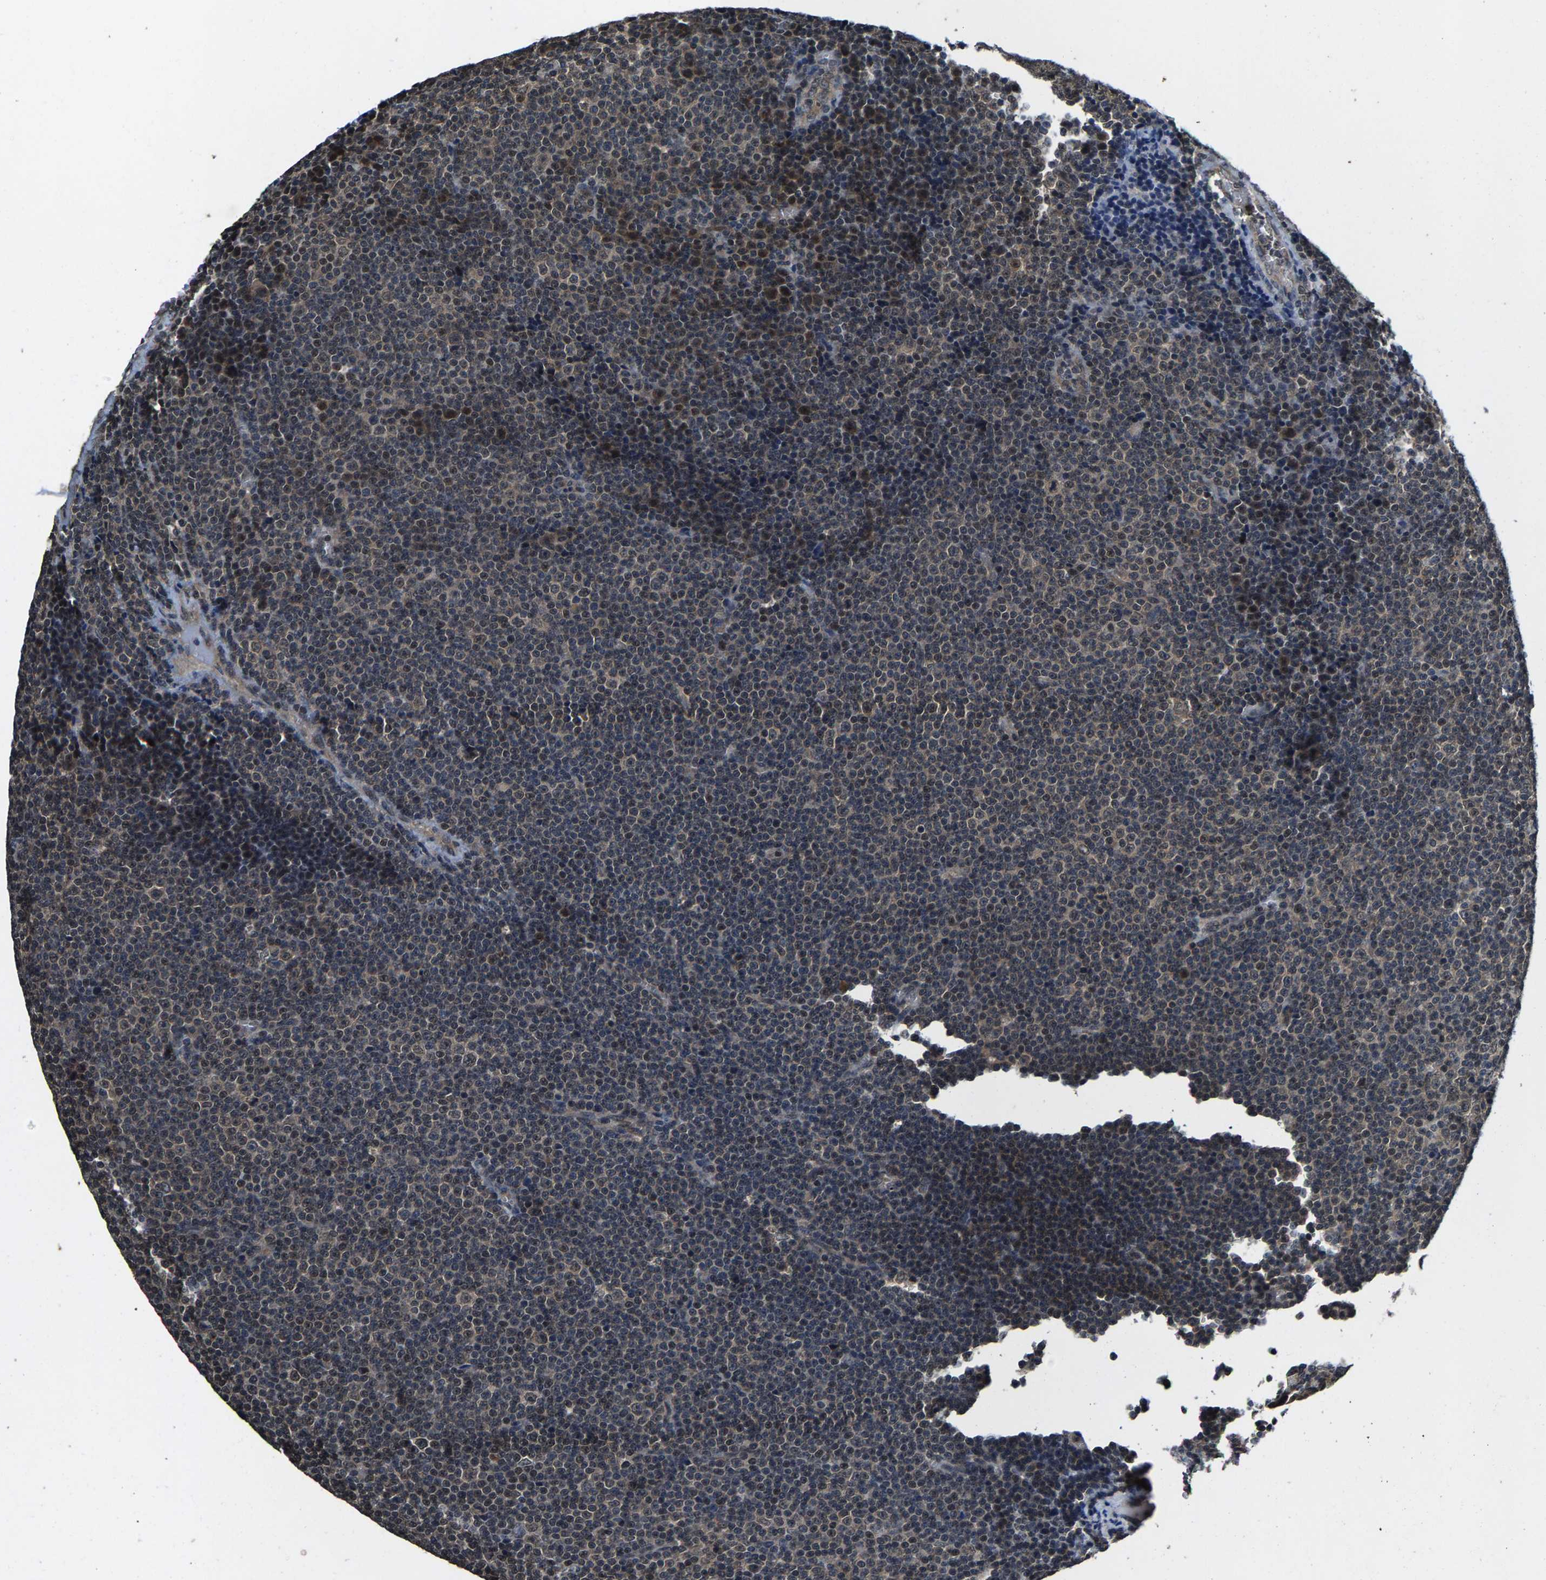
{"staining": {"intensity": "weak", "quantity": "<25%", "location": "nuclear"}, "tissue": "lymphoma", "cell_type": "Tumor cells", "image_type": "cancer", "snomed": [{"axis": "morphology", "description": "Malignant lymphoma, non-Hodgkin's type, Low grade"}, {"axis": "topography", "description": "Lymph node"}], "caption": "Tumor cells show no significant expression in malignant lymphoma, non-Hodgkin's type (low-grade). (DAB (3,3'-diaminobenzidine) immunohistochemistry (IHC), high magnification).", "gene": "HUWE1", "patient": {"sex": "female", "age": 67}}